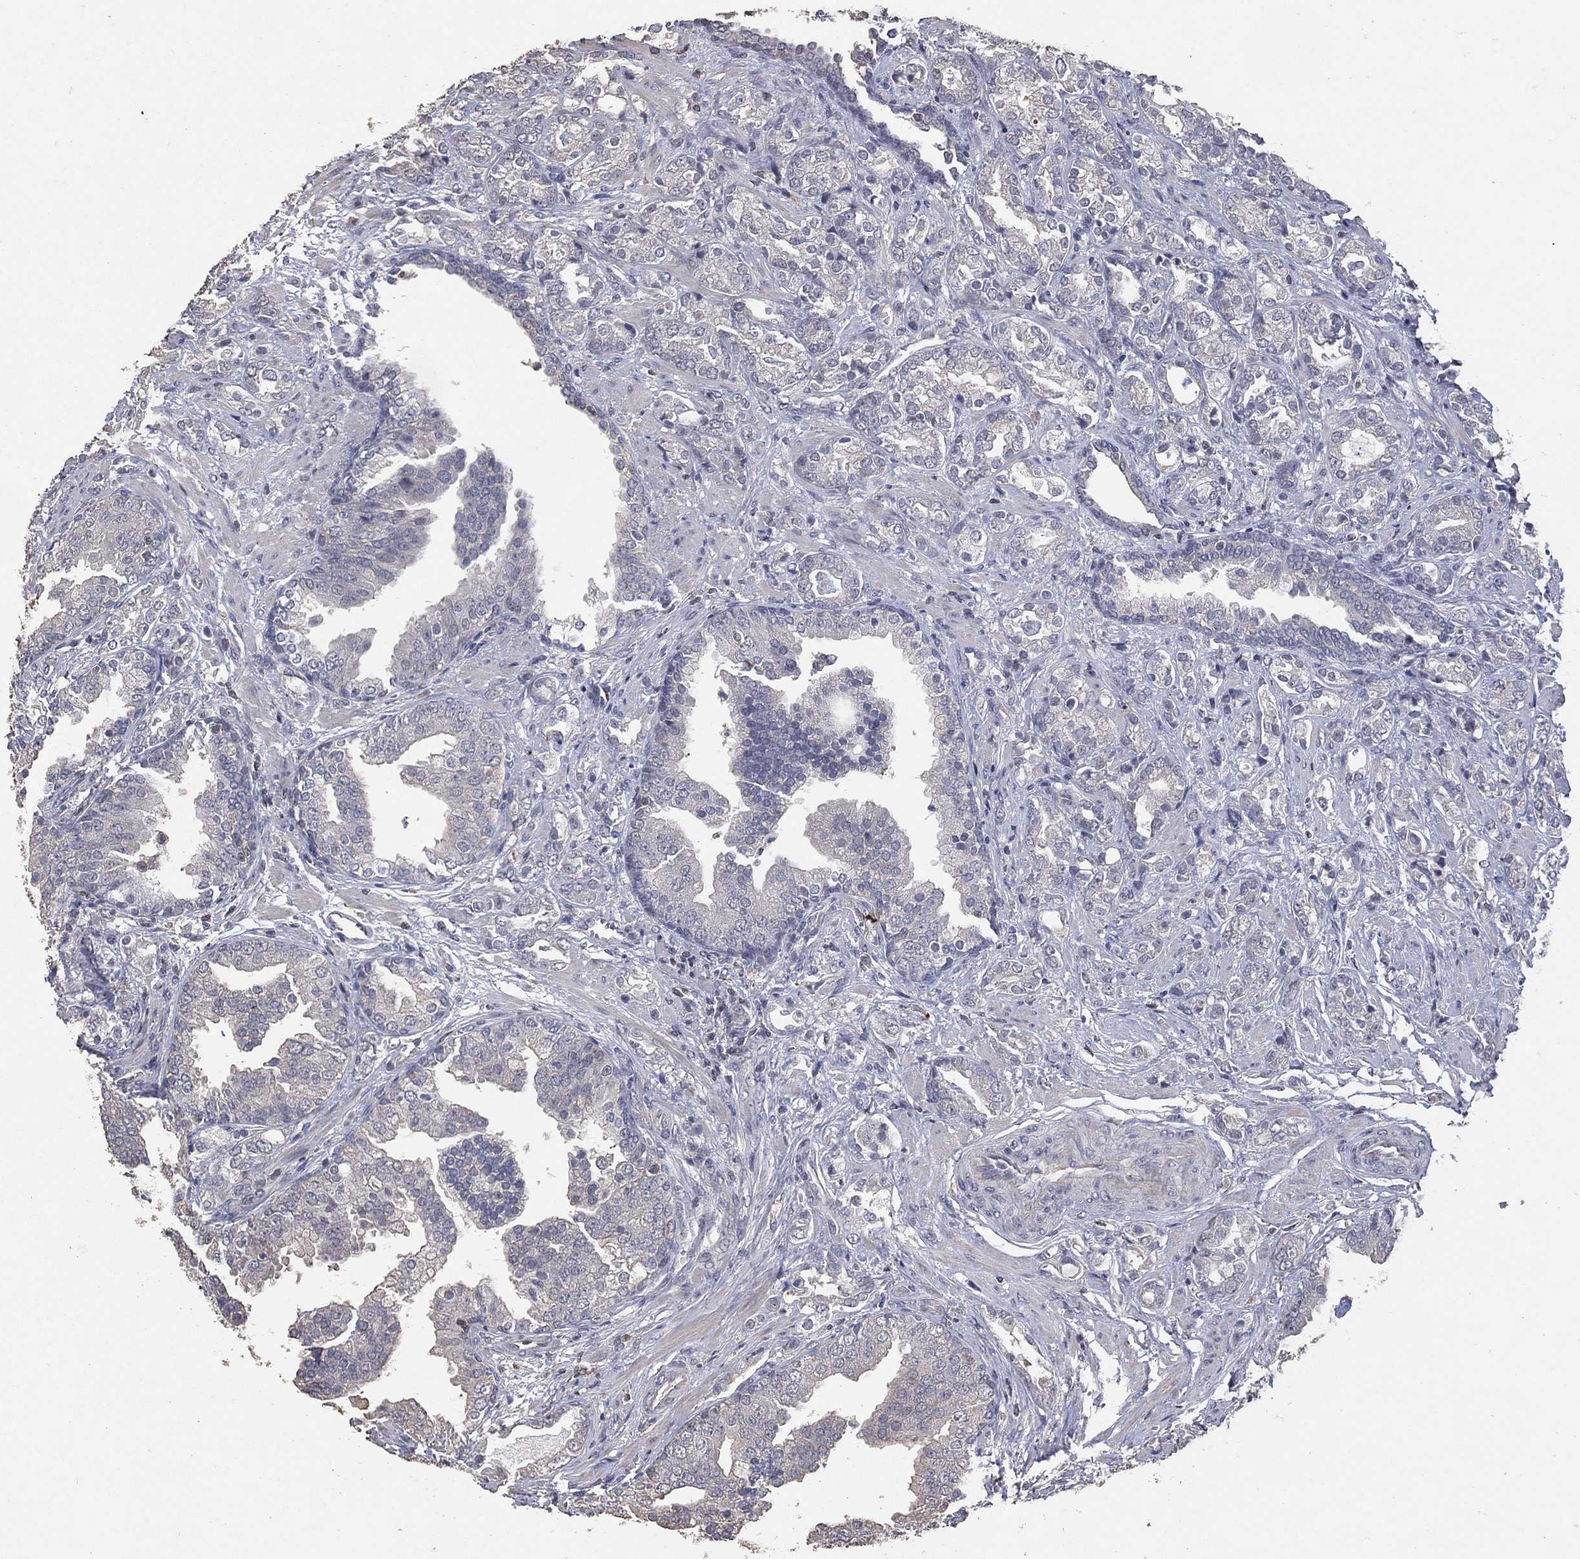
{"staining": {"intensity": "negative", "quantity": "none", "location": "none"}, "tissue": "prostate cancer", "cell_type": "Tumor cells", "image_type": "cancer", "snomed": [{"axis": "morphology", "description": "Adenocarcinoma, NOS"}, {"axis": "topography", "description": "Prostate"}], "caption": "Immunohistochemistry image of neoplastic tissue: human prostate adenocarcinoma stained with DAB (3,3'-diaminobenzidine) demonstrates no significant protein positivity in tumor cells.", "gene": "ADPRHL1", "patient": {"sex": "male", "age": 57}}